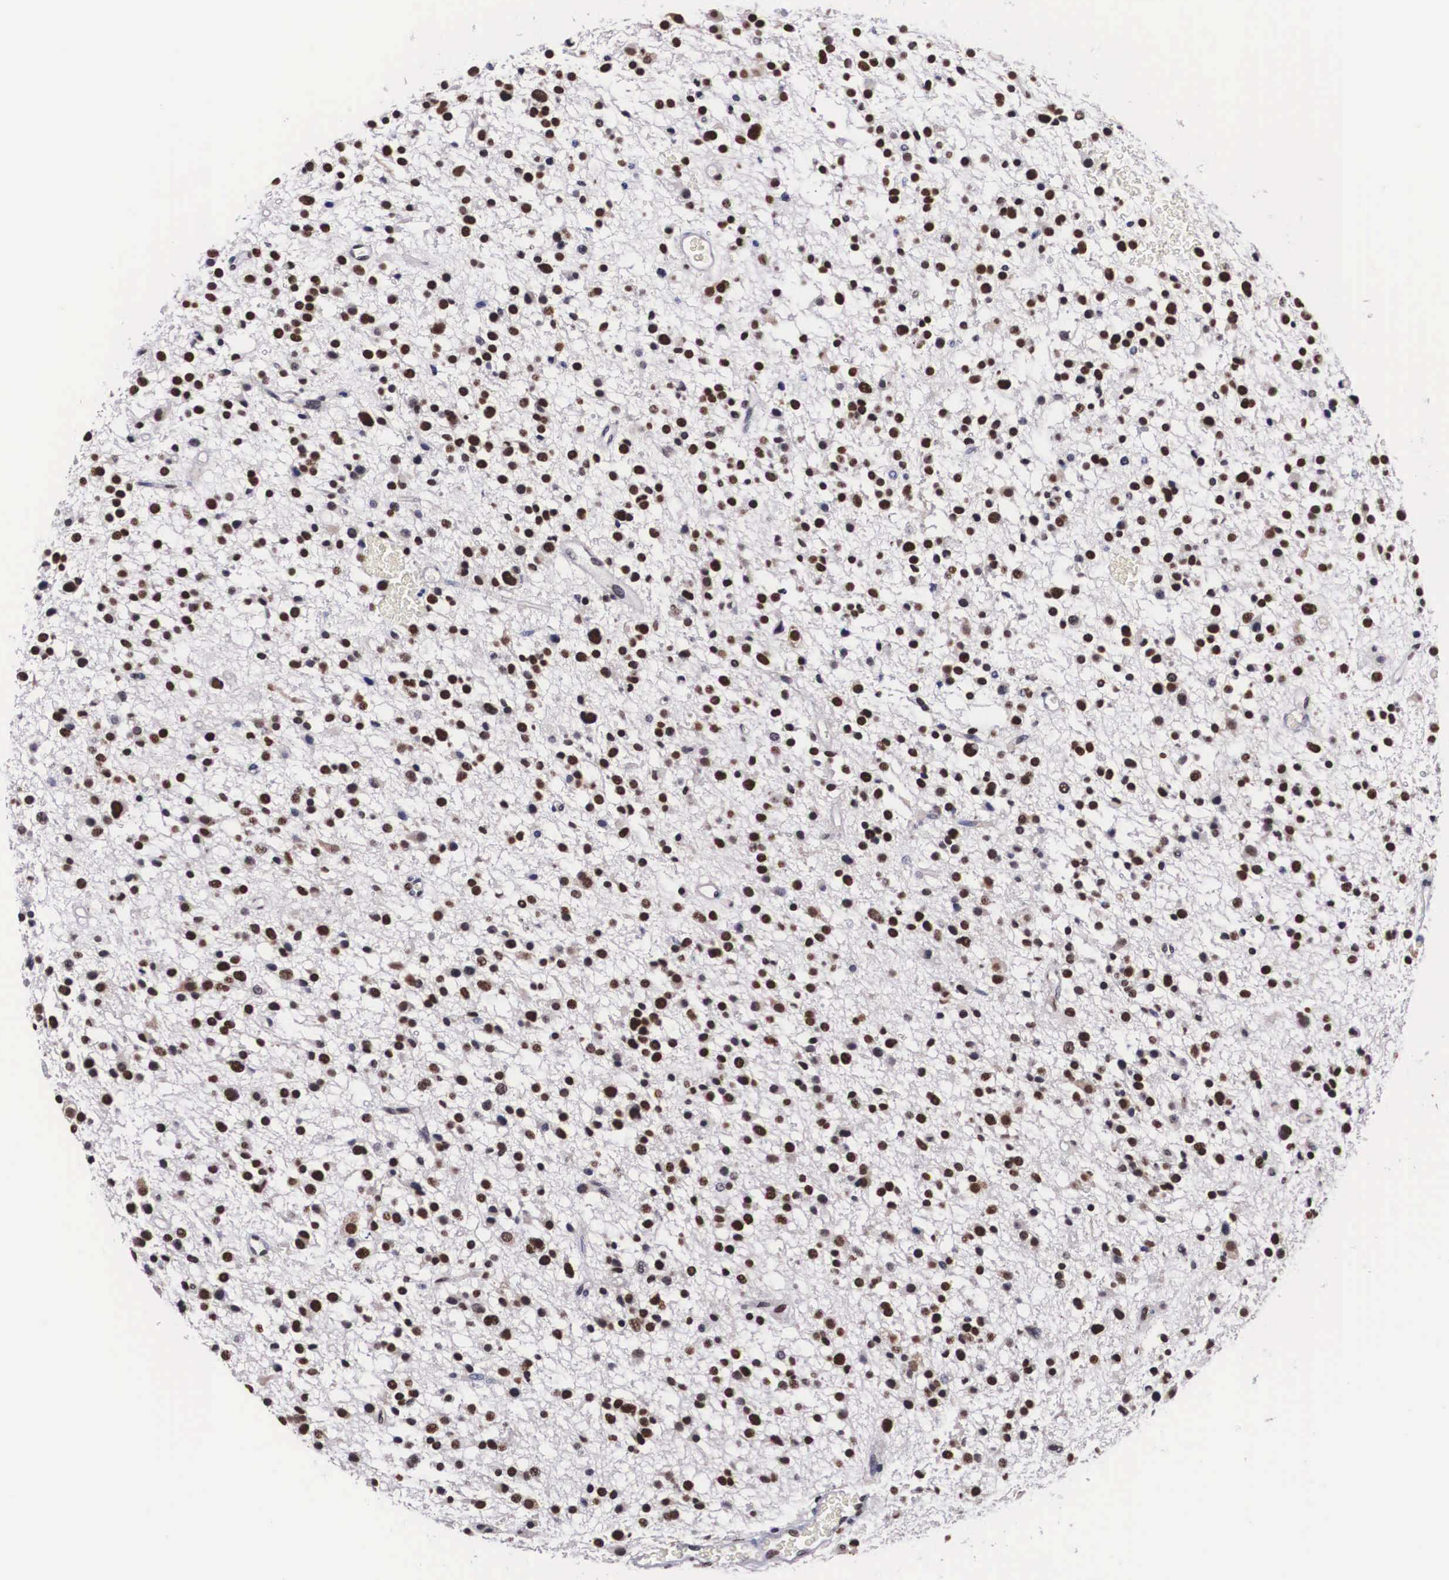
{"staining": {"intensity": "strong", "quantity": ">75%", "location": "nuclear"}, "tissue": "glioma", "cell_type": "Tumor cells", "image_type": "cancer", "snomed": [{"axis": "morphology", "description": "Glioma, malignant, Low grade"}, {"axis": "topography", "description": "Brain"}], "caption": "IHC photomicrograph of neoplastic tissue: human glioma stained using immunohistochemistry (IHC) exhibits high levels of strong protein expression localized specifically in the nuclear of tumor cells, appearing as a nuclear brown color.", "gene": "KHDRBS3", "patient": {"sex": "female", "age": 36}}